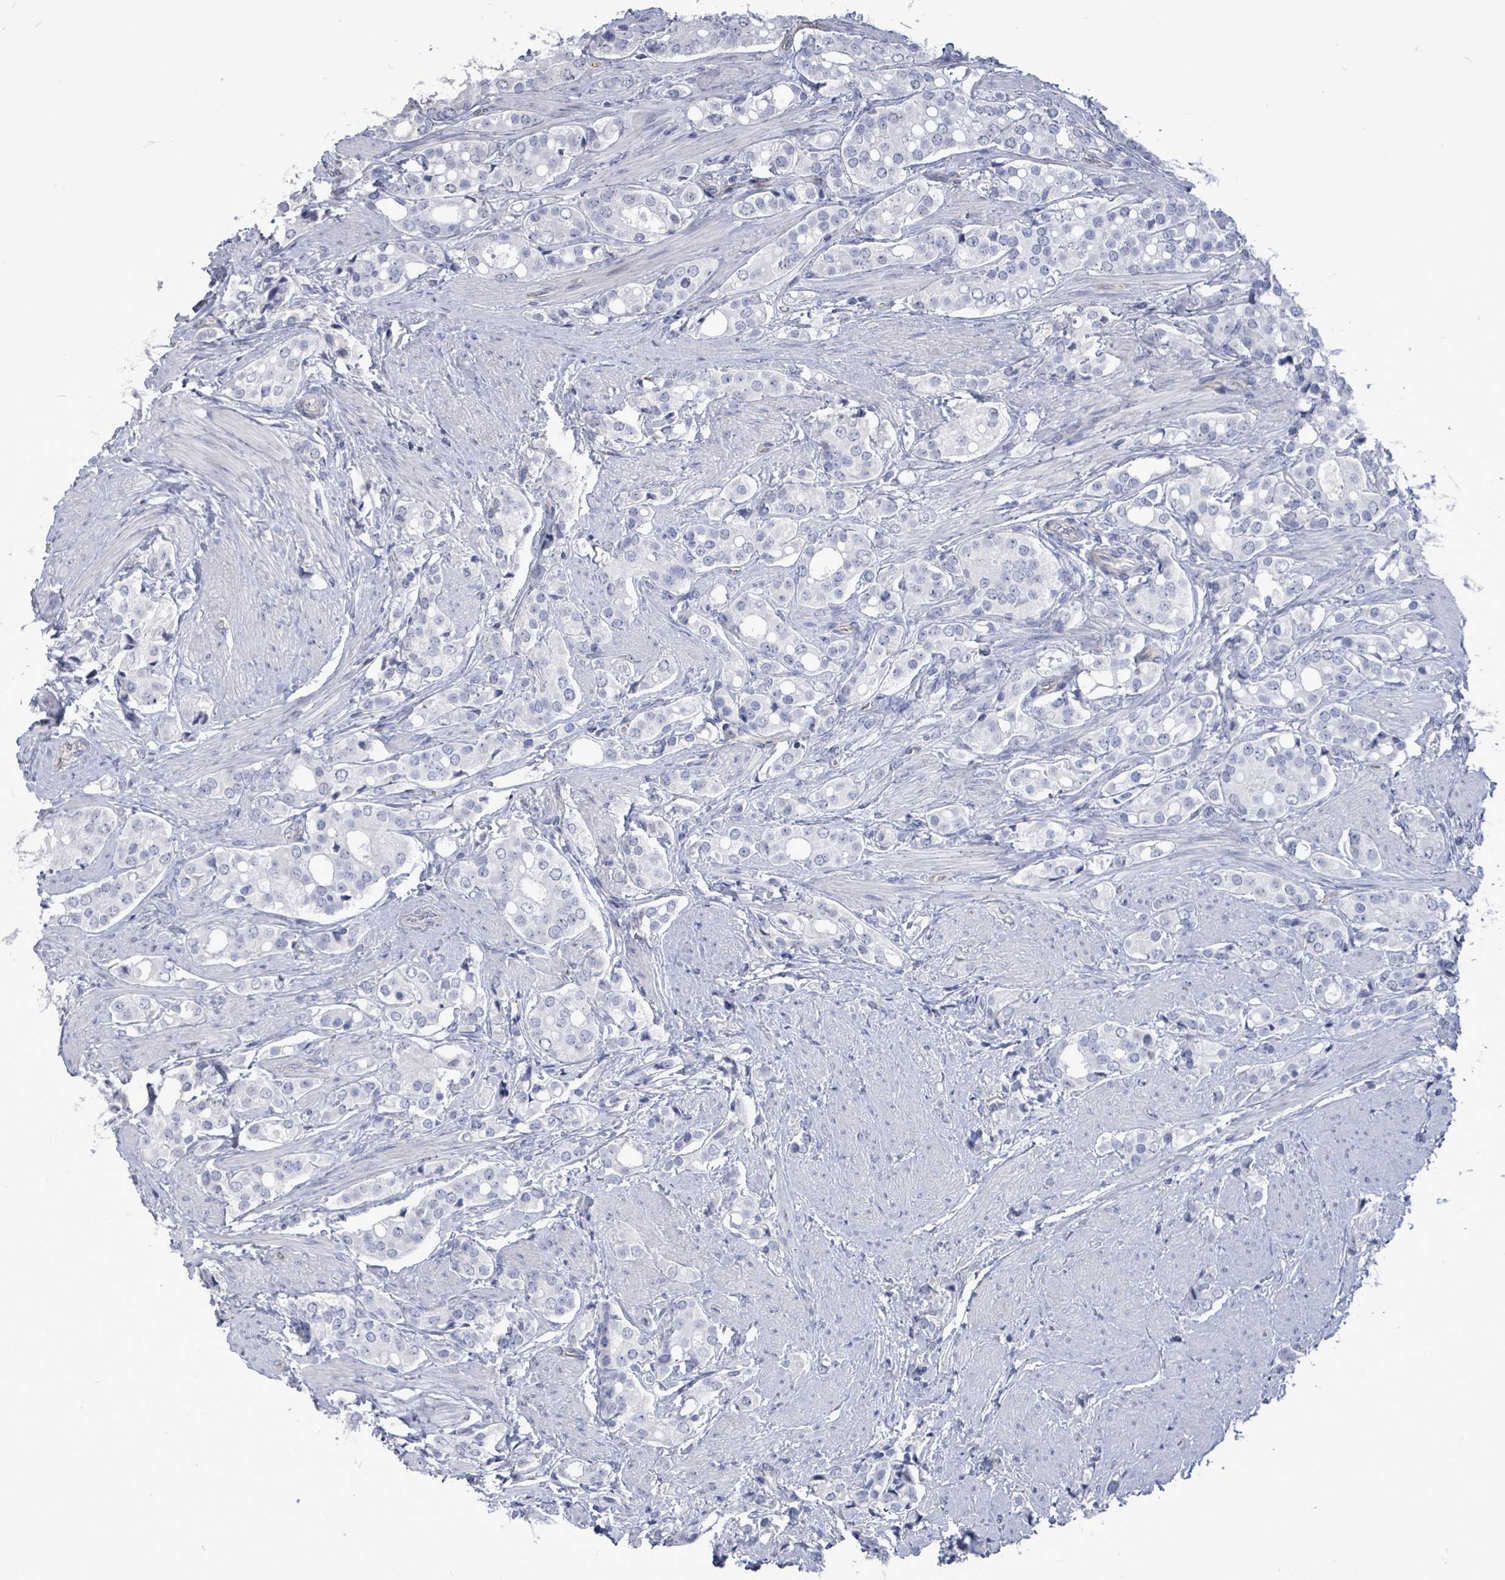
{"staining": {"intensity": "negative", "quantity": "none", "location": "none"}, "tissue": "prostate cancer", "cell_type": "Tumor cells", "image_type": "cancer", "snomed": [{"axis": "morphology", "description": "Adenocarcinoma, High grade"}, {"axis": "topography", "description": "Prostate"}], "caption": "Tumor cells are negative for brown protein staining in prostate cancer (high-grade adenocarcinoma).", "gene": "CT45A5", "patient": {"sex": "male", "age": 71}}